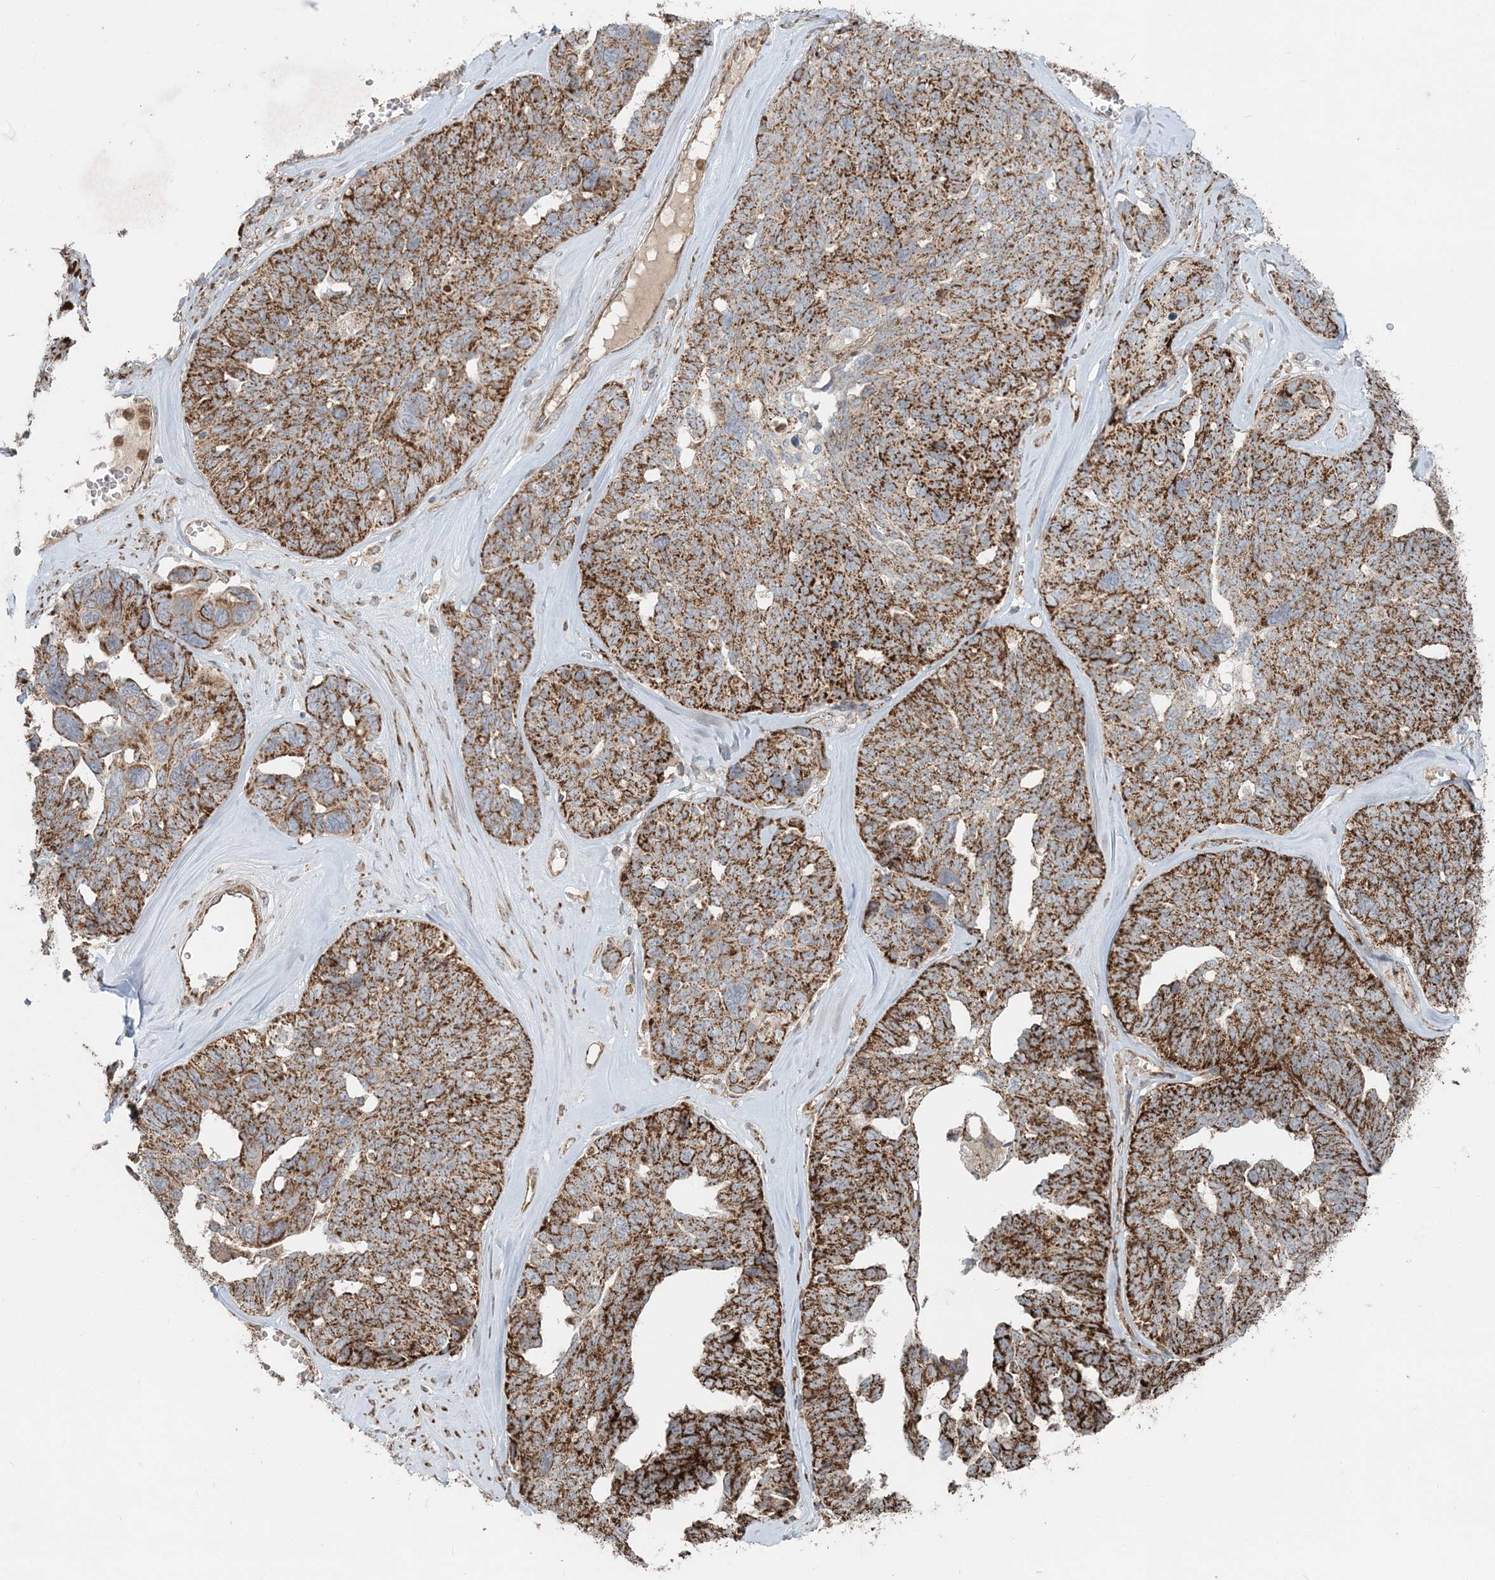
{"staining": {"intensity": "strong", "quantity": ">75%", "location": "cytoplasmic/membranous"}, "tissue": "ovarian cancer", "cell_type": "Tumor cells", "image_type": "cancer", "snomed": [{"axis": "morphology", "description": "Cystadenocarcinoma, serous, NOS"}, {"axis": "topography", "description": "Ovary"}], "caption": "Ovarian serous cystadenocarcinoma stained for a protein (brown) shows strong cytoplasmic/membranous positive expression in about >75% of tumor cells.", "gene": "LRPPRC", "patient": {"sex": "female", "age": 79}}